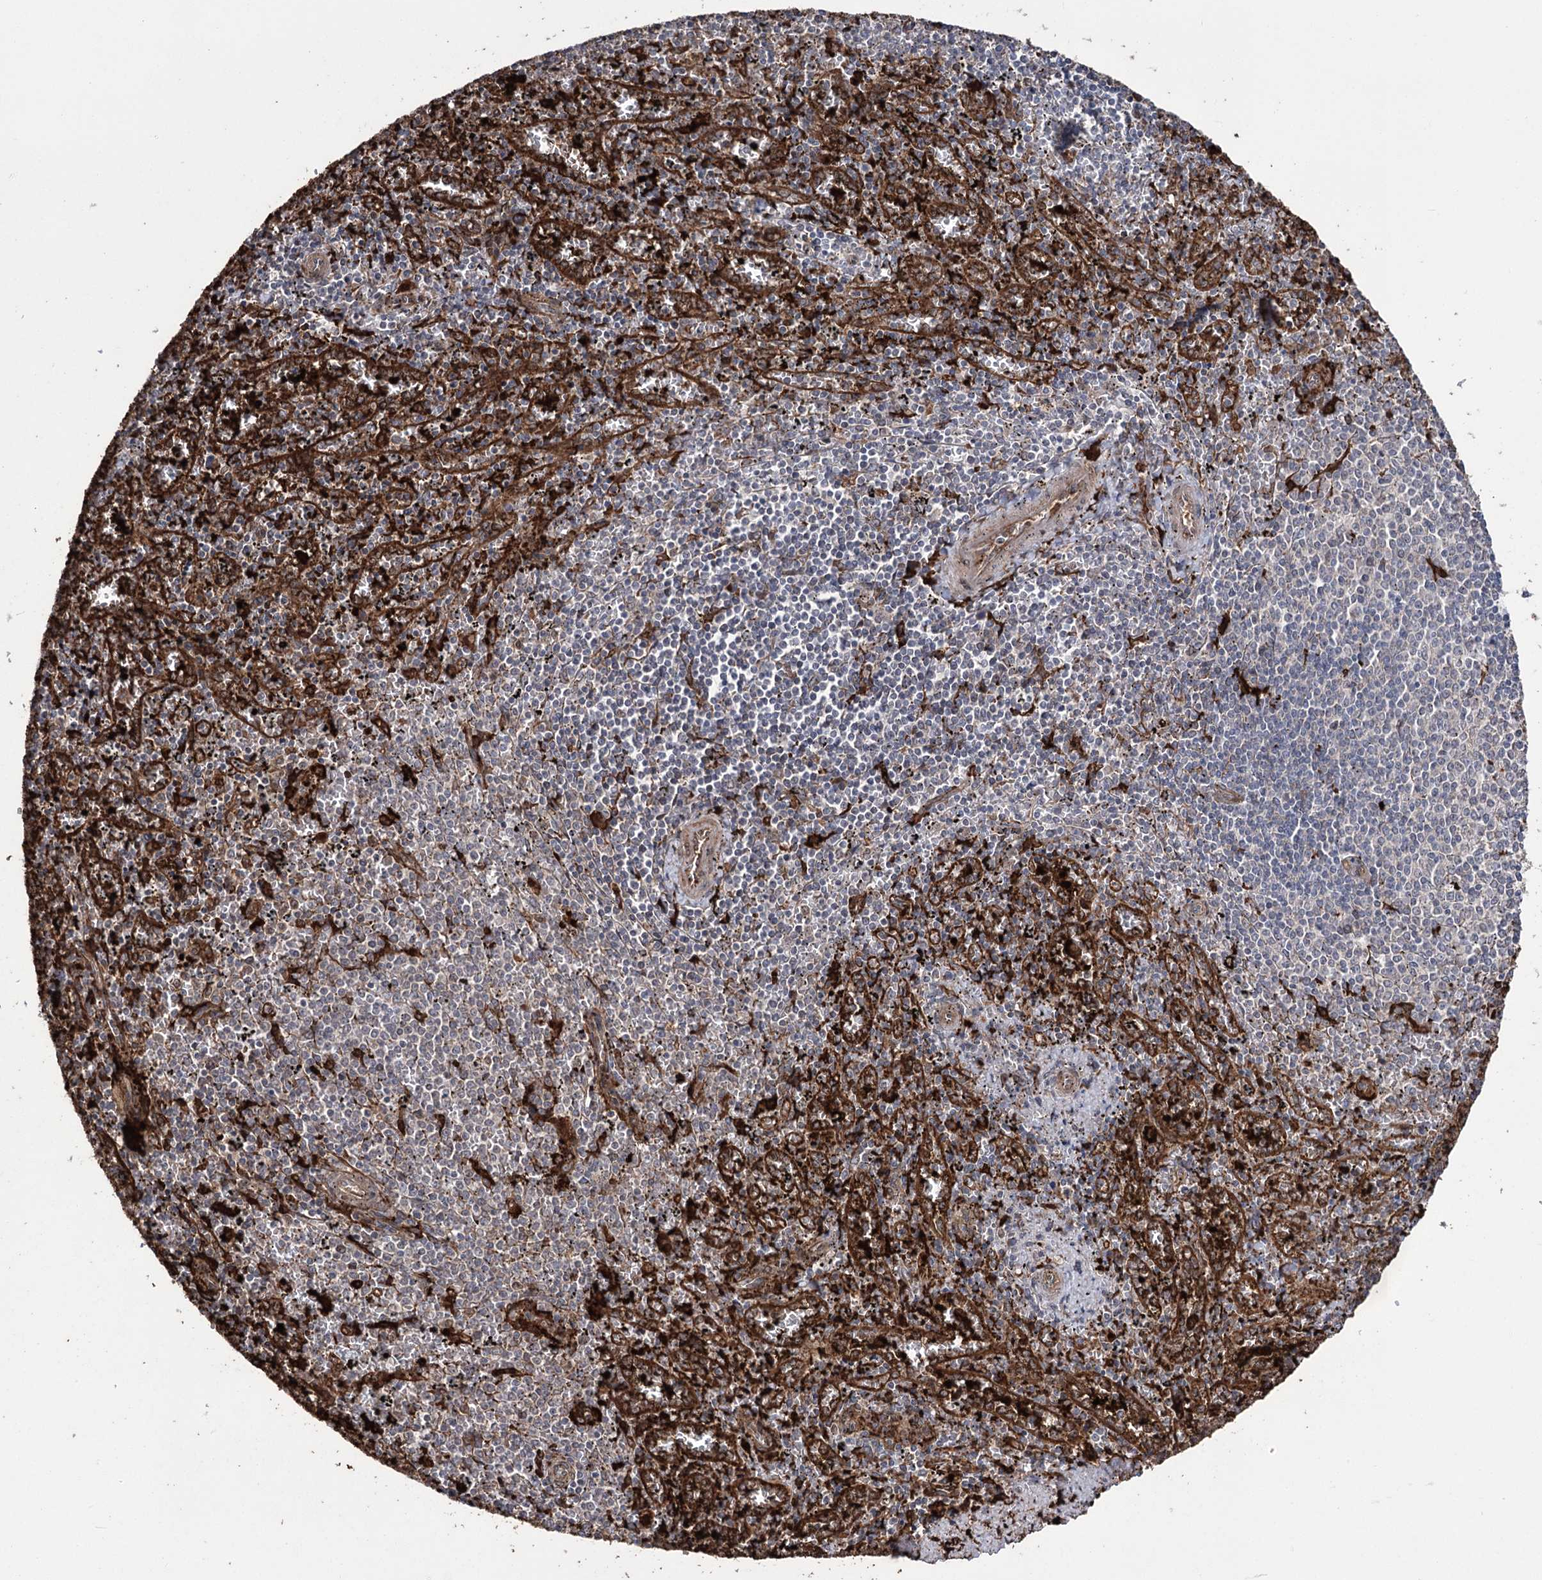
{"staining": {"intensity": "moderate", "quantity": "25%-75%", "location": "cytoplasmic/membranous"}, "tissue": "spleen", "cell_type": "Cells in red pulp", "image_type": "normal", "snomed": [{"axis": "morphology", "description": "Normal tissue, NOS"}, {"axis": "topography", "description": "Spleen"}], "caption": "Benign spleen demonstrates moderate cytoplasmic/membranous positivity in approximately 25%-75% of cells in red pulp, visualized by immunohistochemistry.", "gene": "OTUD1", "patient": {"sex": "male", "age": 11}}